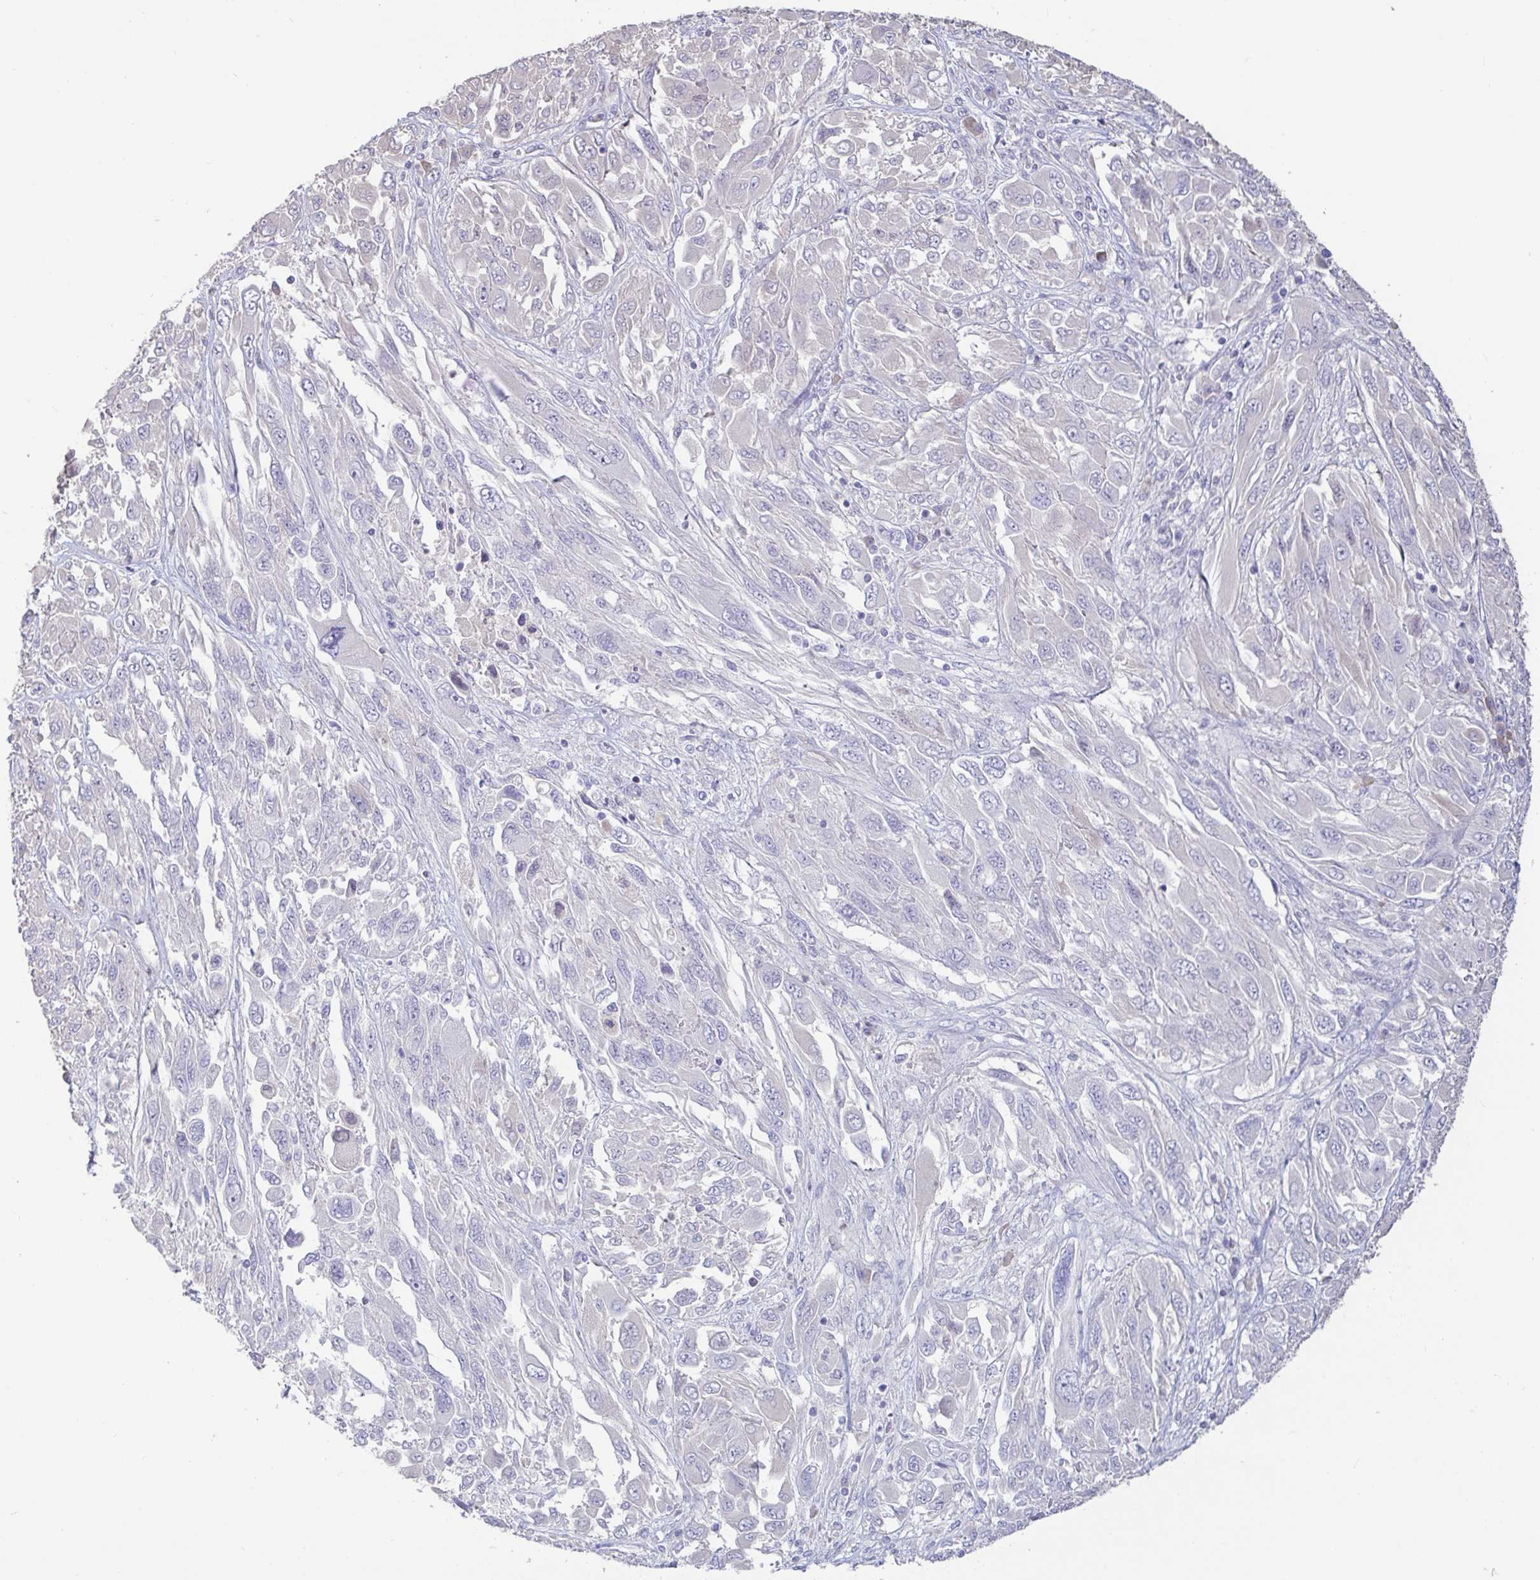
{"staining": {"intensity": "negative", "quantity": "none", "location": "none"}, "tissue": "melanoma", "cell_type": "Tumor cells", "image_type": "cancer", "snomed": [{"axis": "morphology", "description": "Malignant melanoma, NOS"}, {"axis": "topography", "description": "Skin"}], "caption": "Immunohistochemistry (IHC) image of neoplastic tissue: human melanoma stained with DAB (3,3'-diaminobenzidine) exhibits no significant protein expression in tumor cells. (DAB IHC with hematoxylin counter stain).", "gene": "PYGM", "patient": {"sex": "female", "age": 91}}